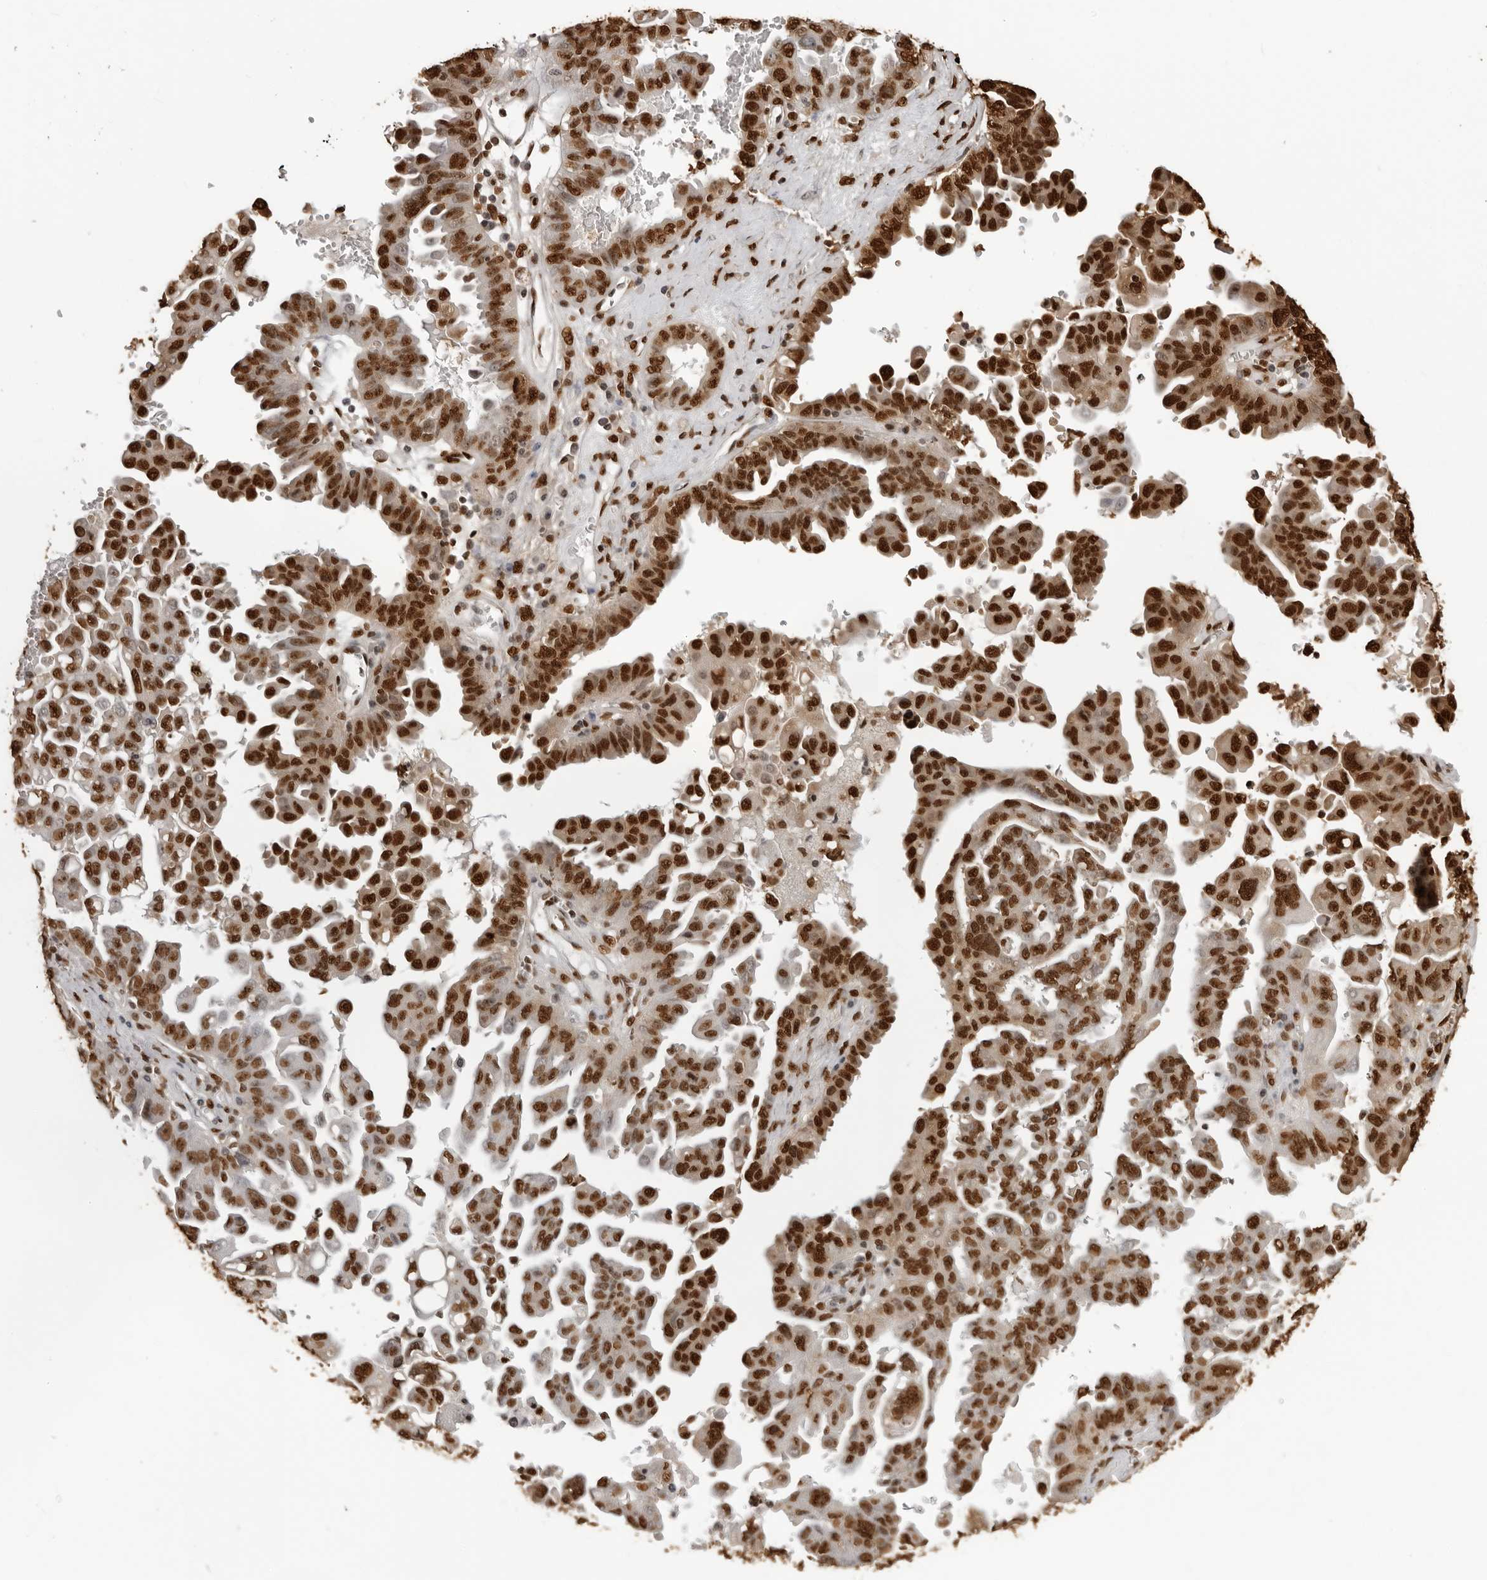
{"staining": {"intensity": "strong", "quantity": ">75%", "location": "nuclear"}, "tissue": "ovarian cancer", "cell_type": "Tumor cells", "image_type": "cancer", "snomed": [{"axis": "morphology", "description": "Carcinoma, endometroid"}, {"axis": "topography", "description": "Ovary"}], "caption": "Human ovarian cancer (endometroid carcinoma) stained with a brown dye displays strong nuclear positive staining in approximately >75% of tumor cells.", "gene": "ZFP91", "patient": {"sex": "female", "age": 62}}